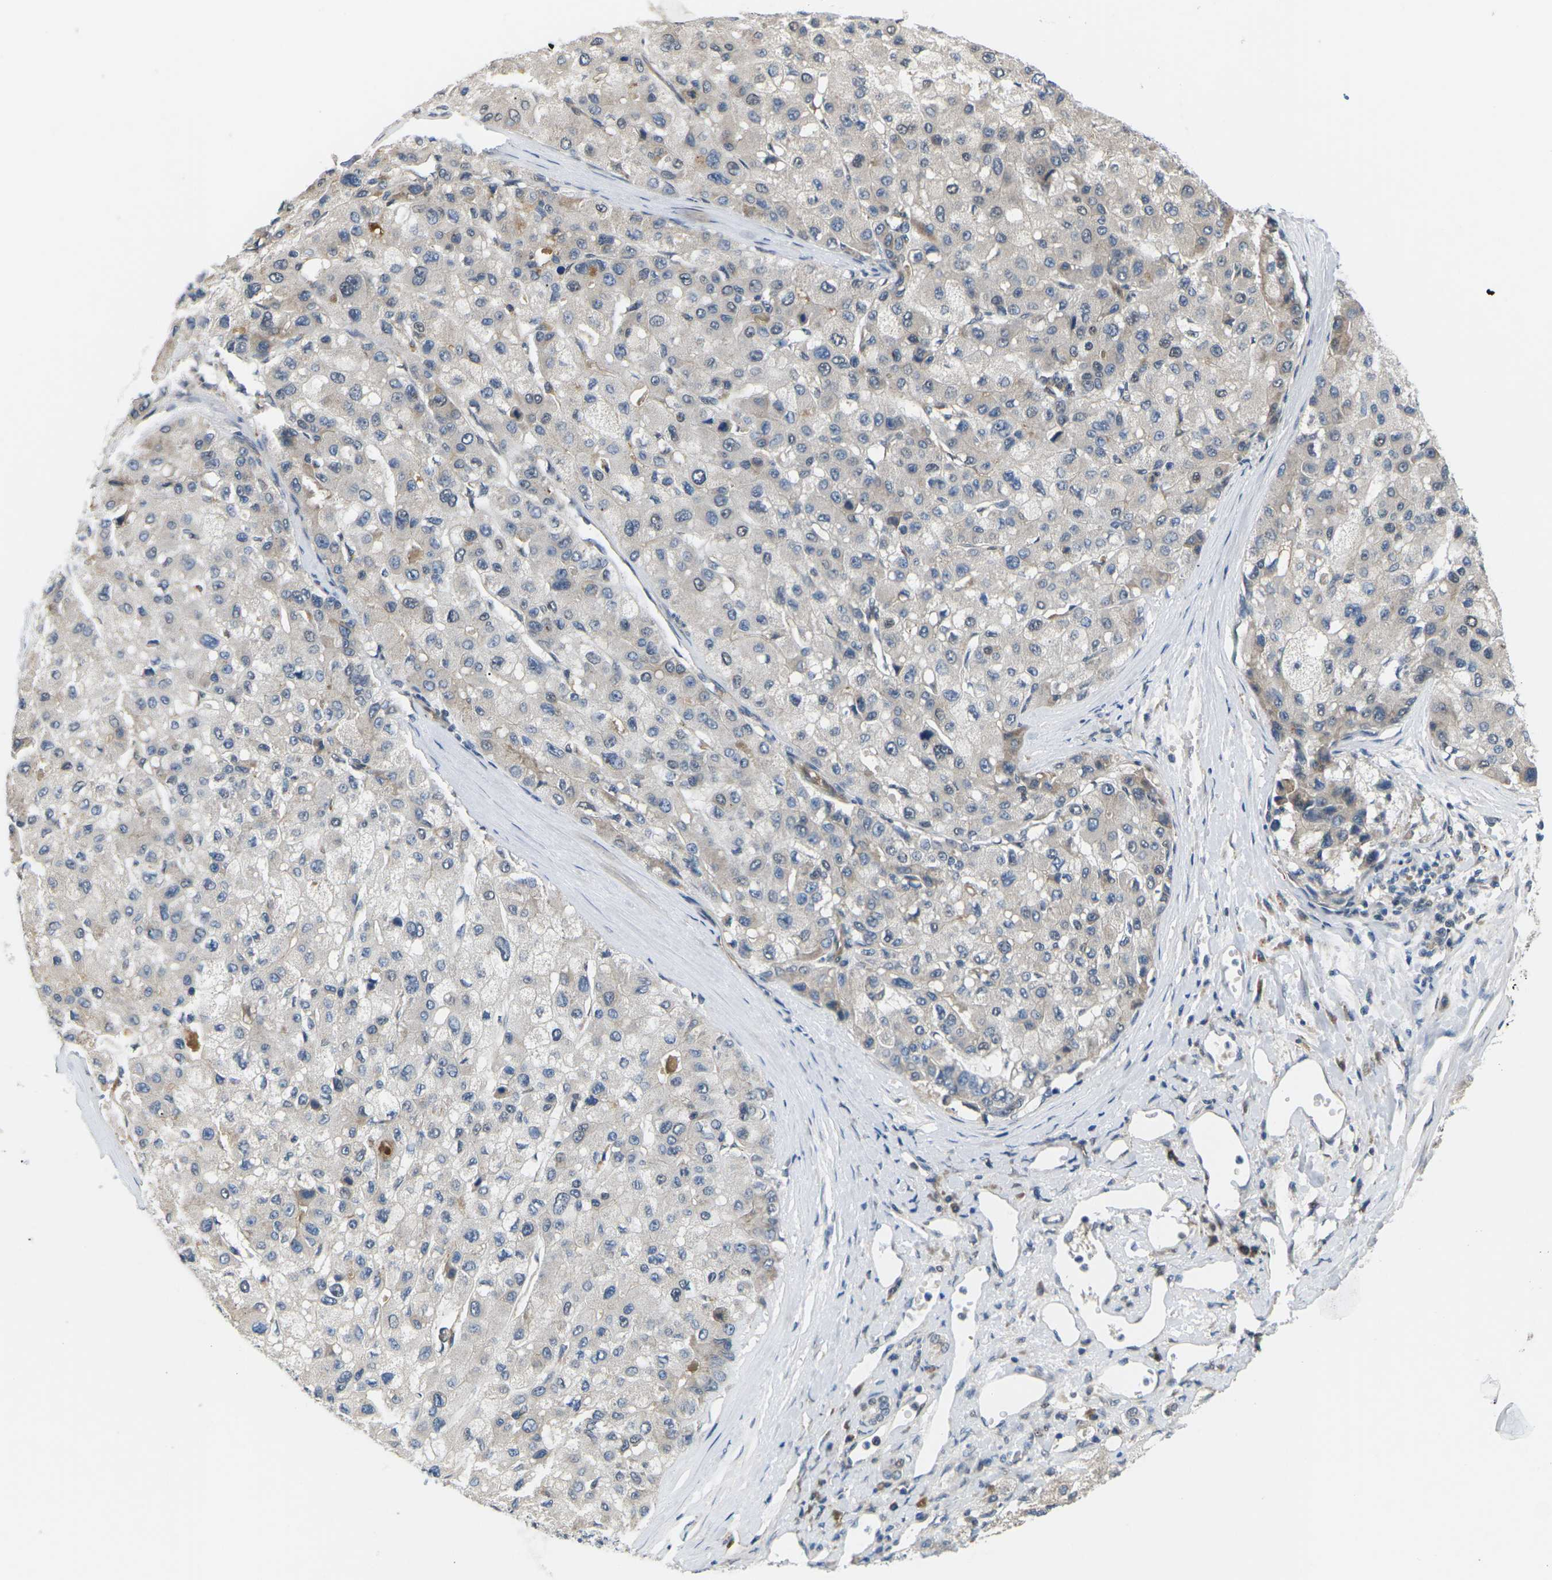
{"staining": {"intensity": "negative", "quantity": "none", "location": "none"}, "tissue": "liver cancer", "cell_type": "Tumor cells", "image_type": "cancer", "snomed": [{"axis": "morphology", "description": "Carcinoma, Hepatocellular, NOS"}, {"axis": "topography", "description": "Liver"}], "caption": "Tumor cells are negative for brown protein staining in liver cancer. (DAB immunohistochemistry (IHC), high magnification).", "gene": "ERBB4", "patient": {"sex": "male", "age": 80}}